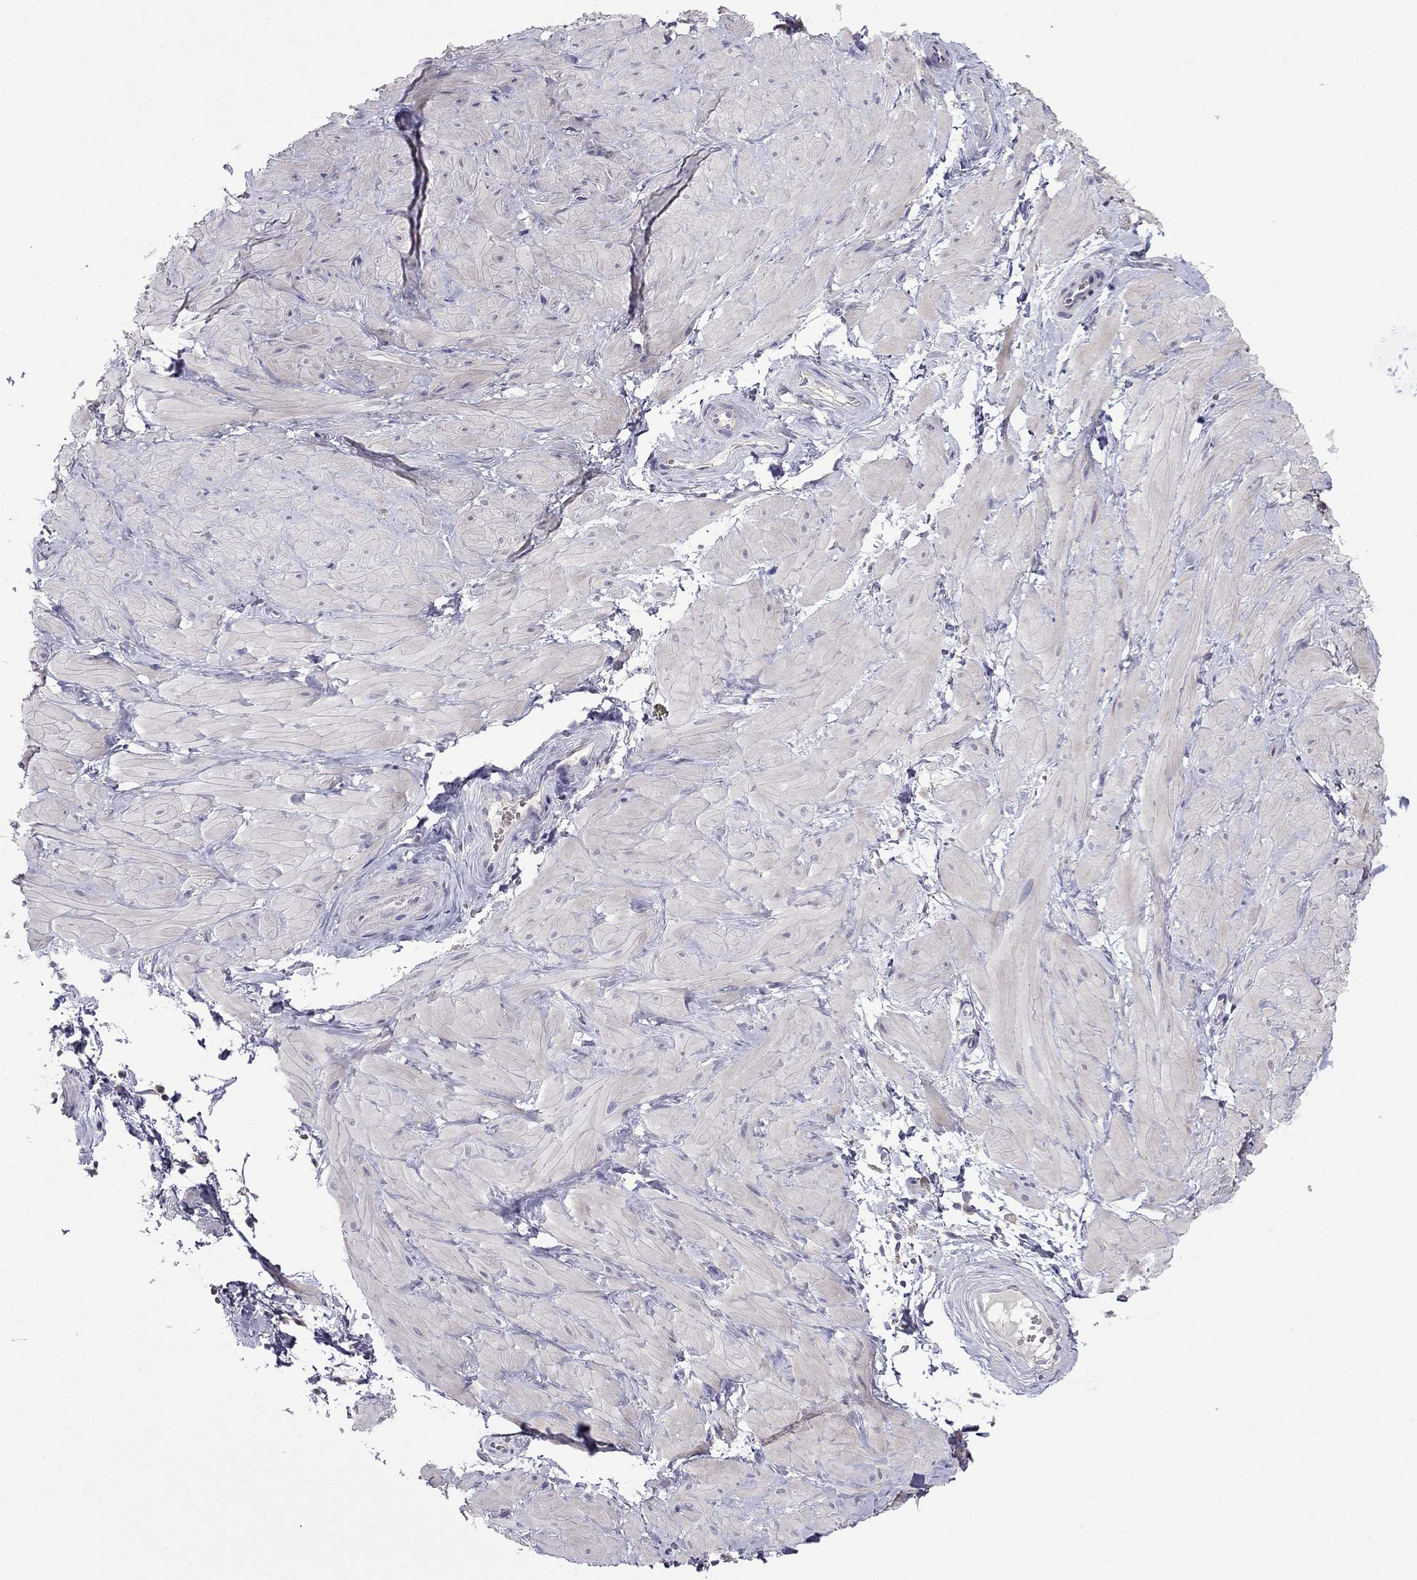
{"staining": {"intensity": "negative", "quantity": "none", "location": "none"}, "tissue": "adipose tissue", "cell_type": "Adipocytes", "image_type": "normal", "snomed": [{"axis": "morphology", "description": "Normal tissue, NOS"}, {"axis": "topography", "description": "Smooth muscle"}, {"axis": "topography", "description": "Peripheral nerve tissue"}], "caption": "Immunohistochemistry histopathology image of normal adipose tissue: adipose tissue stained with DAB demonstrates no significant protein staining in adipocytes. (DAB immunohistochemistry (IHC) visualized using brightfield microscopy, high magnification).", "gene": "AQP9", "patient": {"sex": "male", "age": 22}}